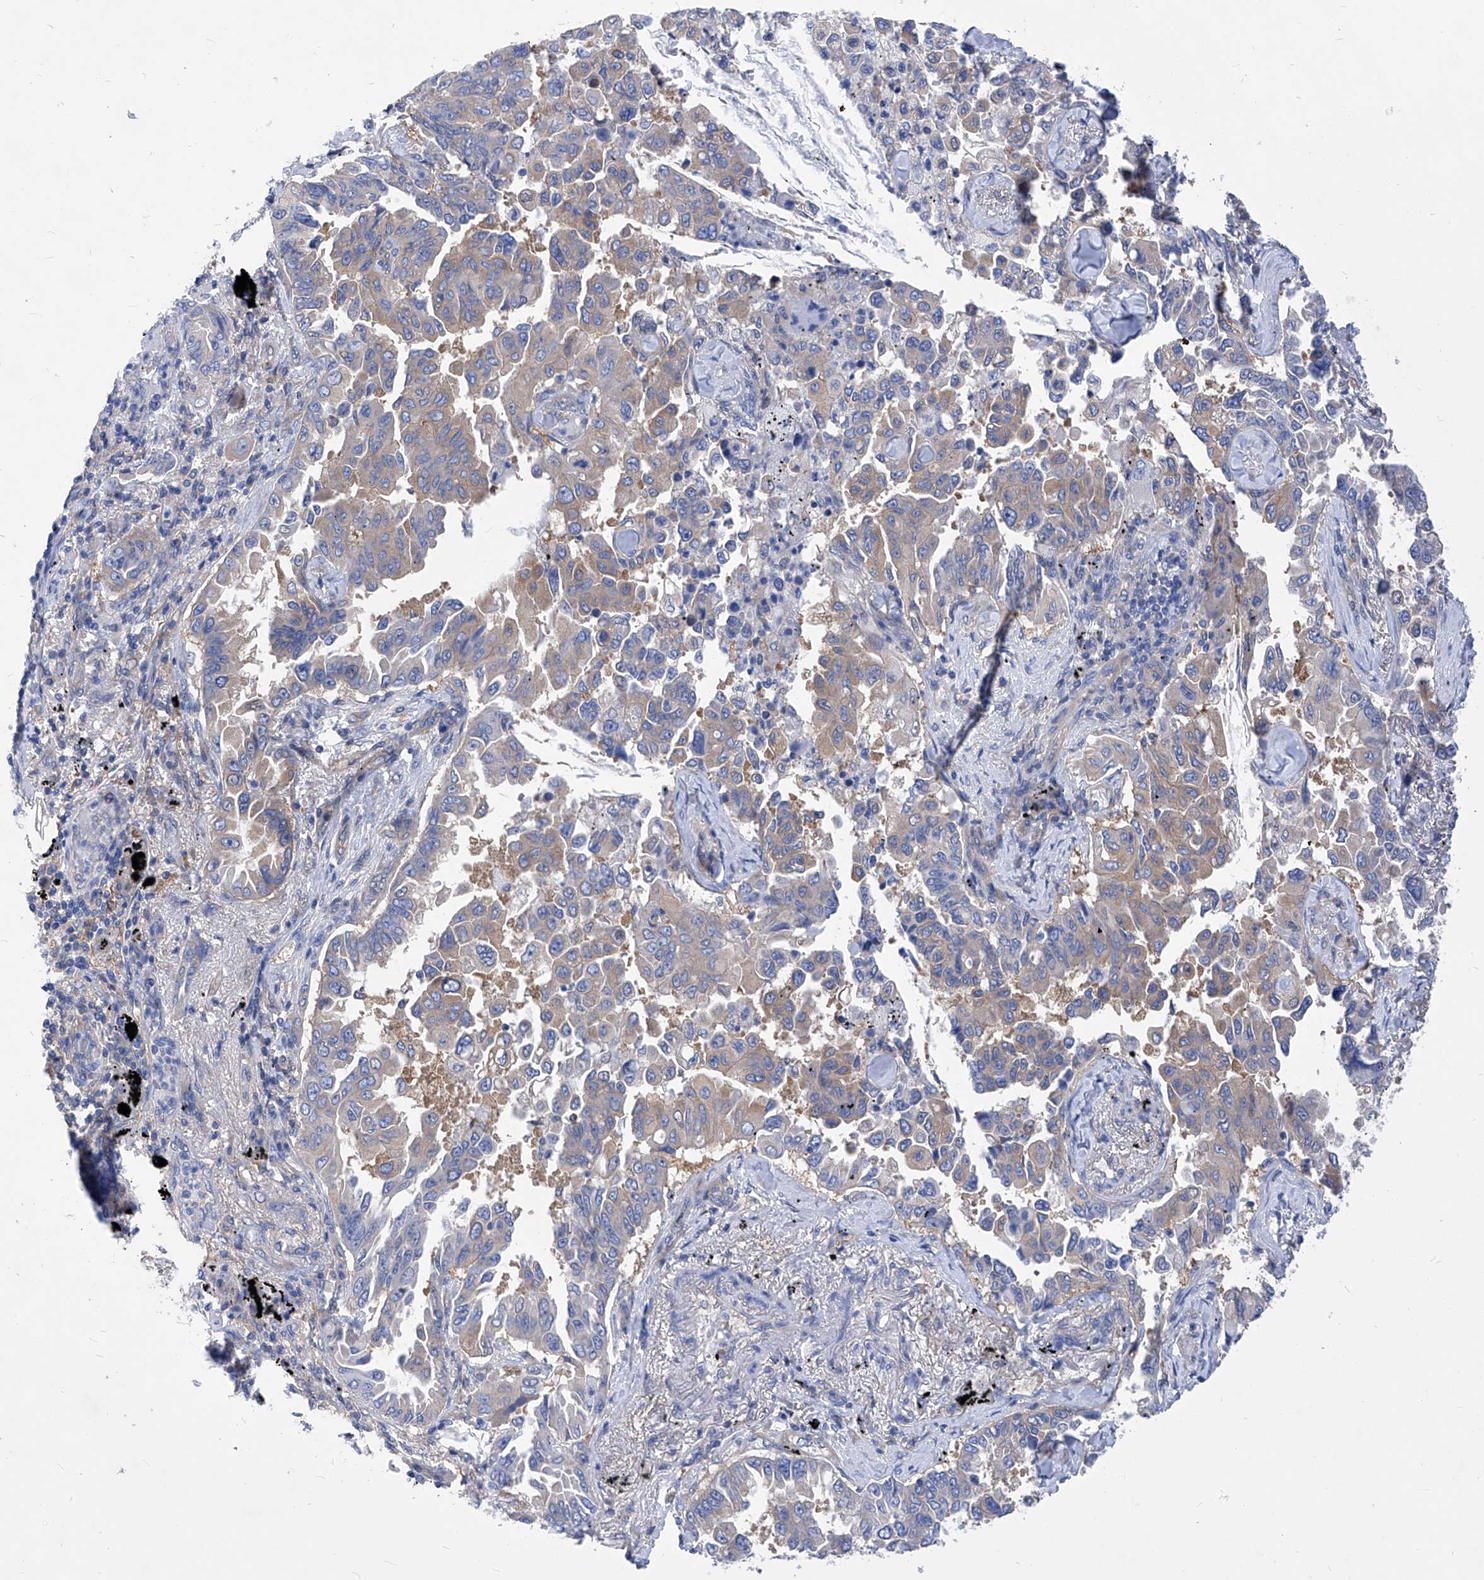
{"staining": {"intensity": "weak", "quantity": "25%-75%", "location": "cytoplasmic/membranous"}, "tissue": "lung cancer", "cell_type": "Tumor cells", "image_type": "cancer", "snomed": [{"axis": "morphology", "description": "Adenocarcinoma, NOS"}, {"axis": "topography", "description": "Lung"}], "caption": "This image shows lung cancer stained with immunohistochemistry (IHC) to label a protein in brown. The cytoplasmic/membranous of tumor cells show weak positivity for the protein. Nuclei are counter-stained blue.", "gene": "XPNPEP1", "patient": {"sex": "female", "age": 67}}